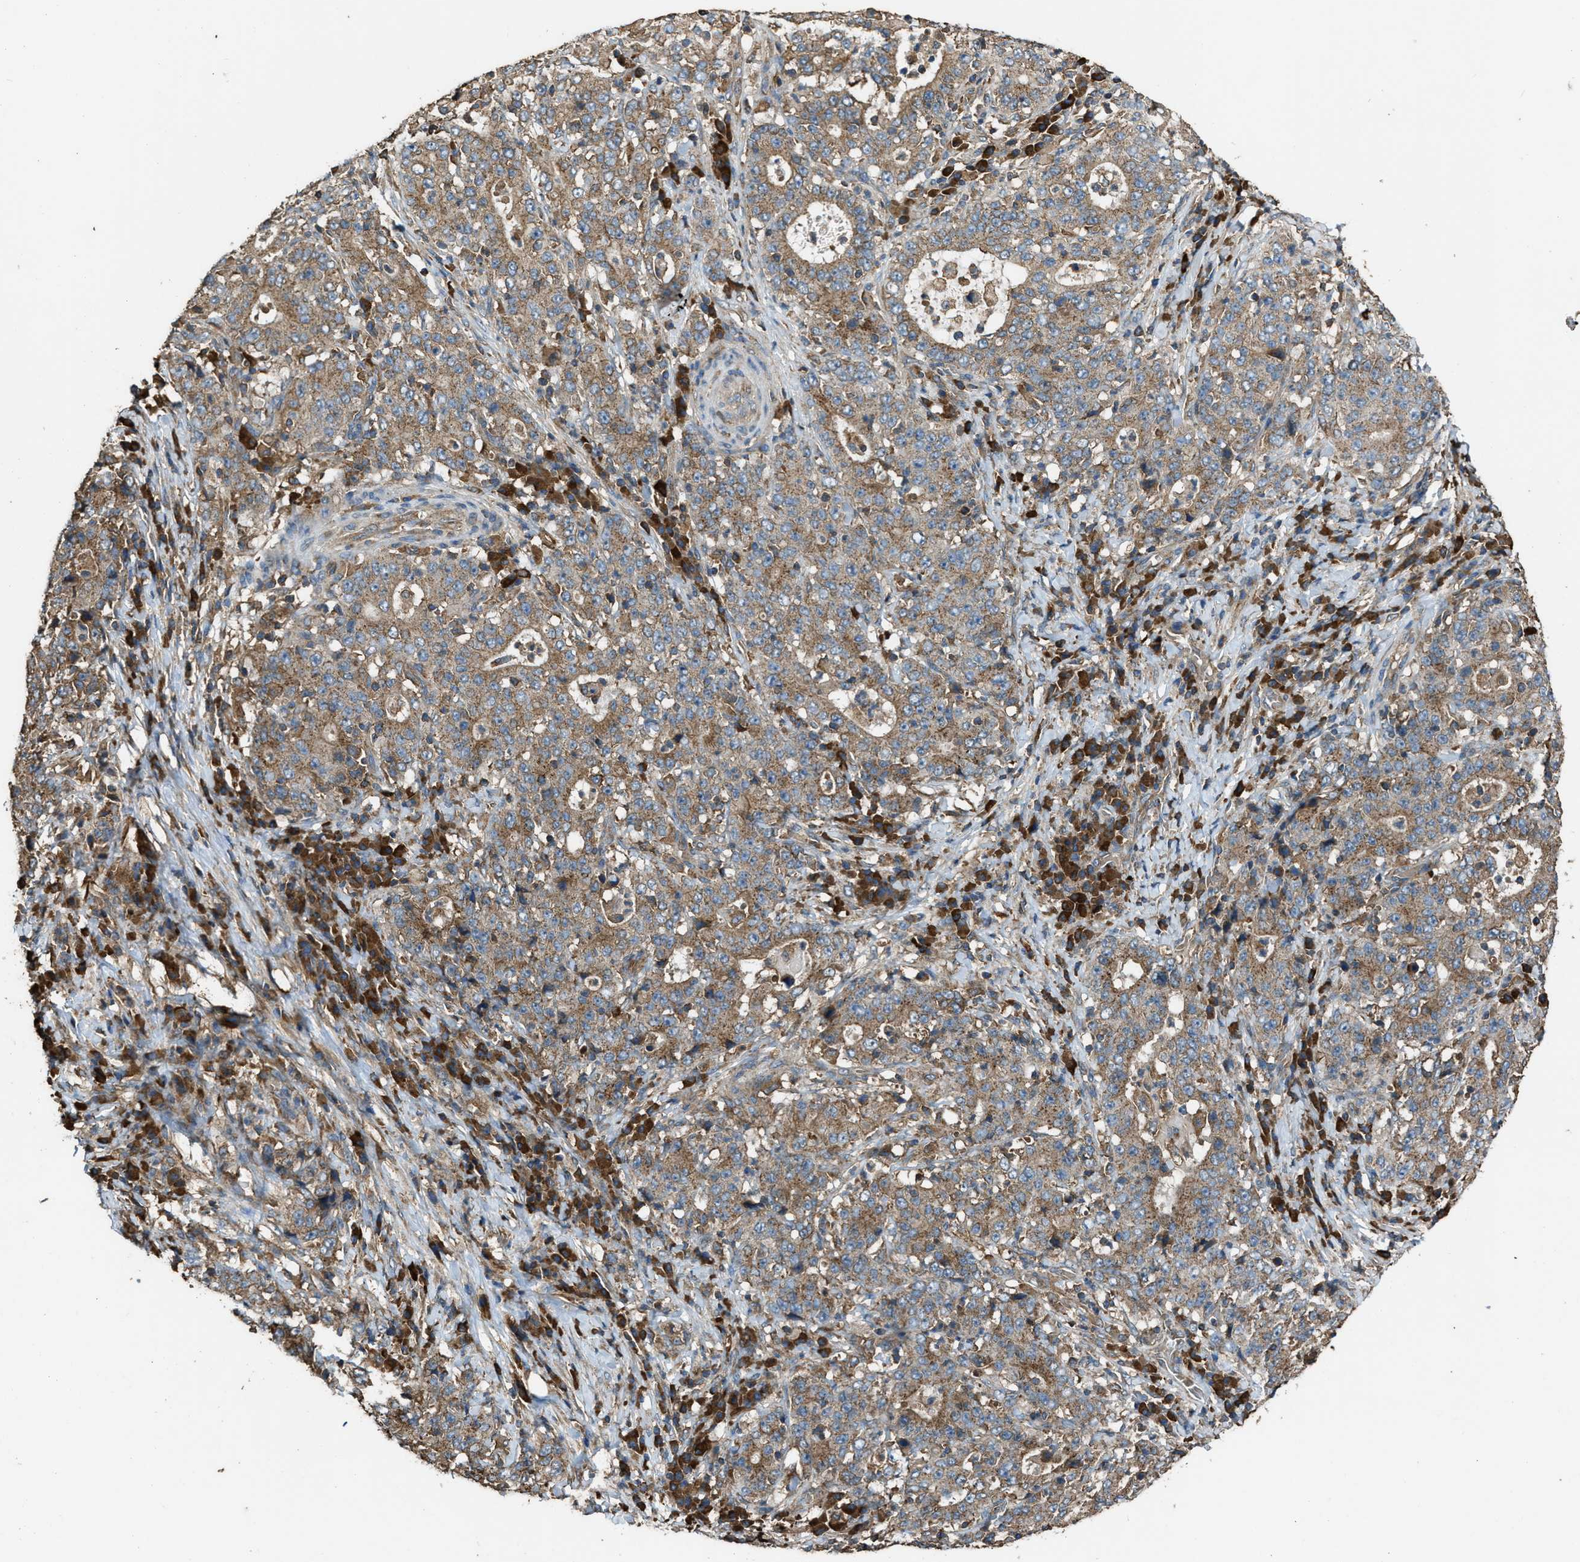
{"staining": {"intensity": "moderate", "quantity": ">75%", "location": "cytoplasmic/membranous"}, "tissue": "stomach cancer", "cell_type": "Tumor cells", "image_type": "cancer", "snomed": [{"axis": "morphology", "description": "Normal tissue, NOS"}, {"axis": "morphology", "description": "Adenocarcinoma, NOS"}, {"axis": "topography", "description": "Stomach, upper"}, {"axis": "topography", "description": "Stomach"}], "caption": "Immunohistochemistry of human stomach adenocarcinoma exhibits medium levels of moderate cytoplasmic/membranous staining in about >75% of tumor cells. (IHC, brightfield microscopy, high magnification).", "gene": "MAP3K8", "patient": {"sex": "male", "age": 59}}